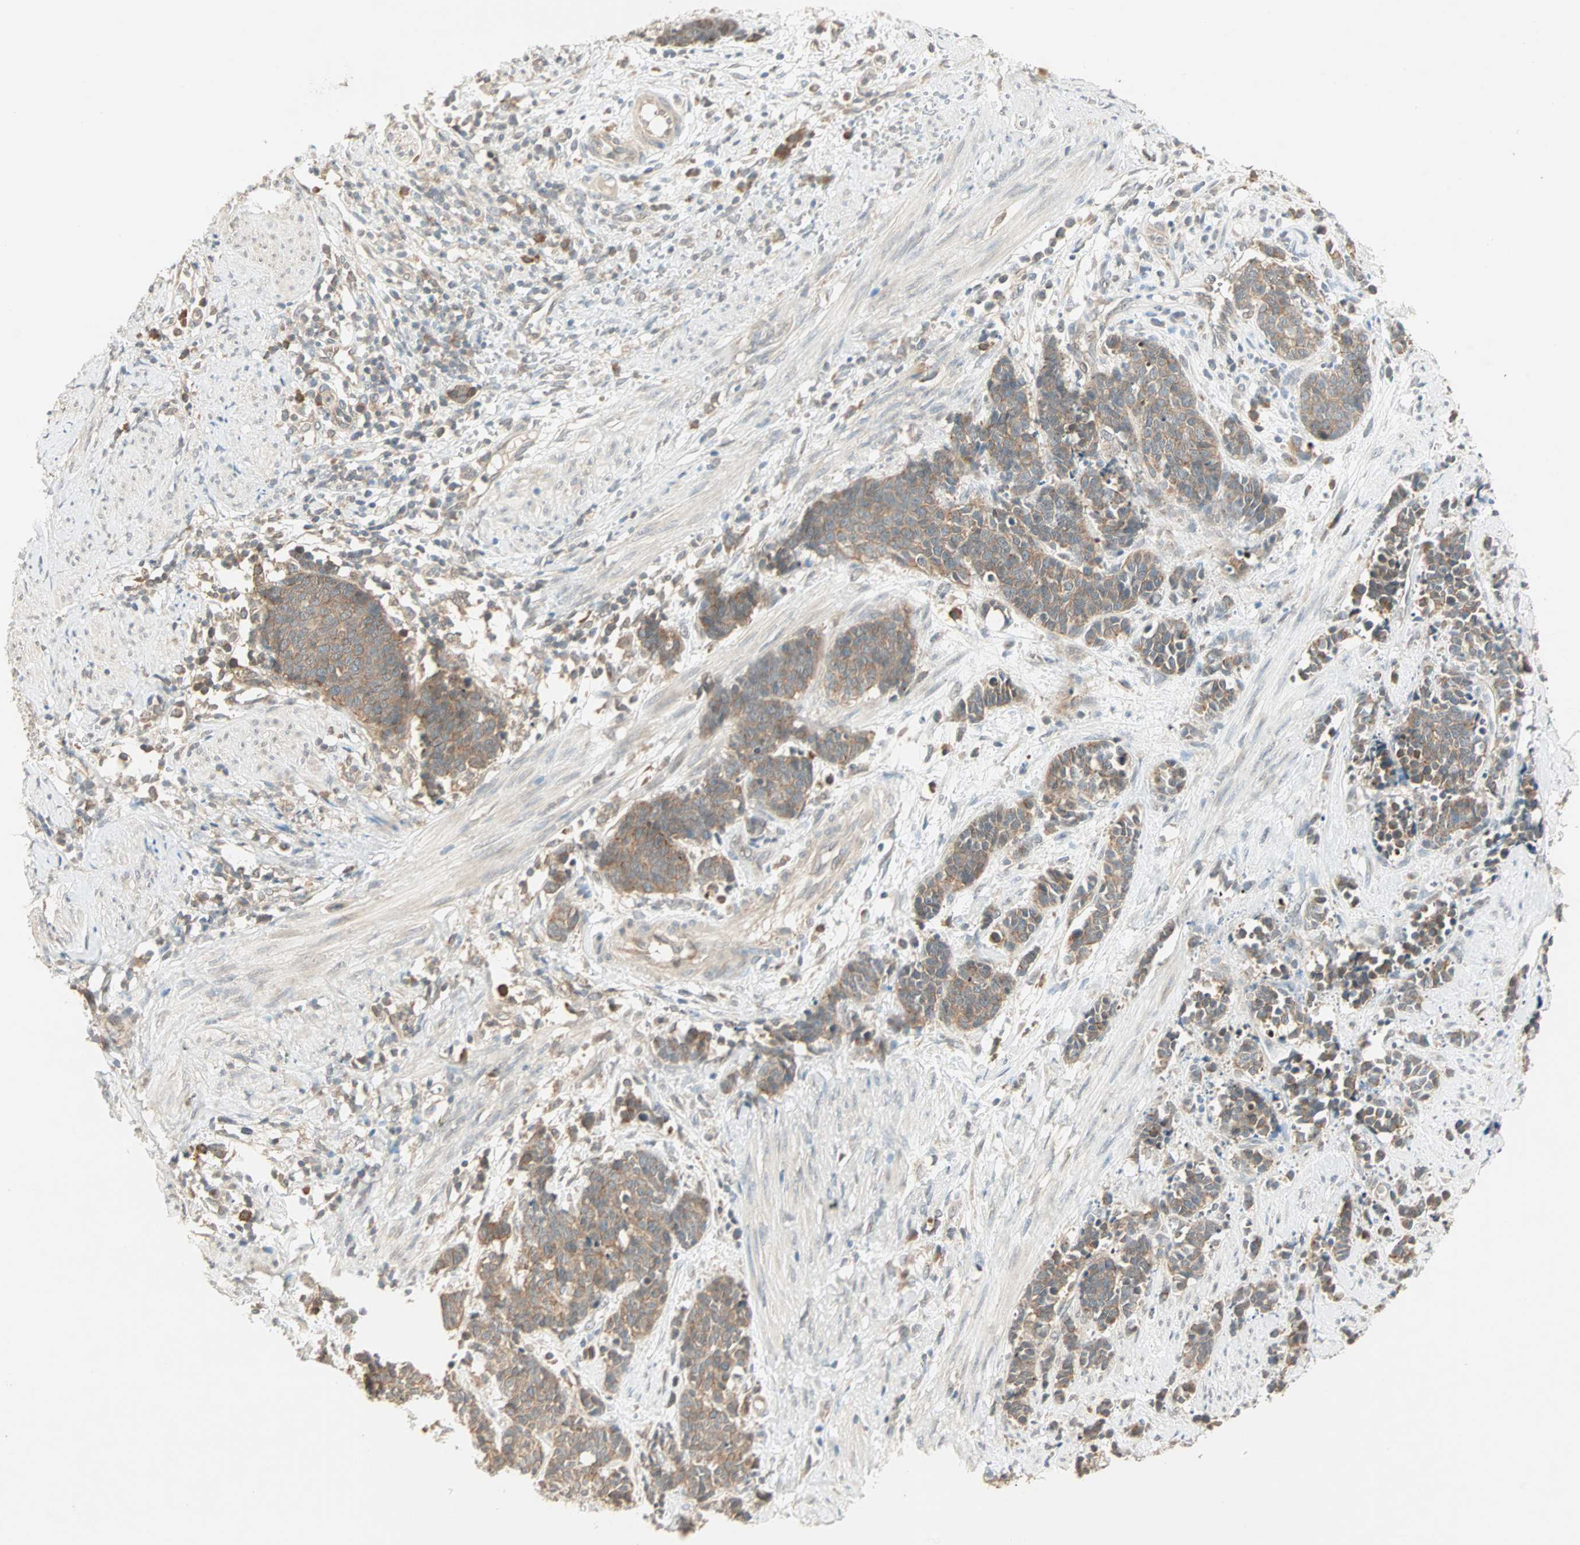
{"staining": {"intensity": "moderate", "quantity": ">75%", "location": "cytoplasmic/membranous"}, "tissue": "cervical cancer", "cell_type": "Tumor cells", "image_type": "cancer", "snomed": [{"axis": "morphology", "description": "Squamous cell carcinoma, NOS"}, {"axis": "topography", "description": "Cervix"}], "caption": "Moderate cytoplasmic/membranous staining for a protein is present in approximately >75% of tumor cells of cervical cancer using immunohistochemistry (IHC).", "gene": "TTF2", "patient": {"sex": "female", "age": 35}}